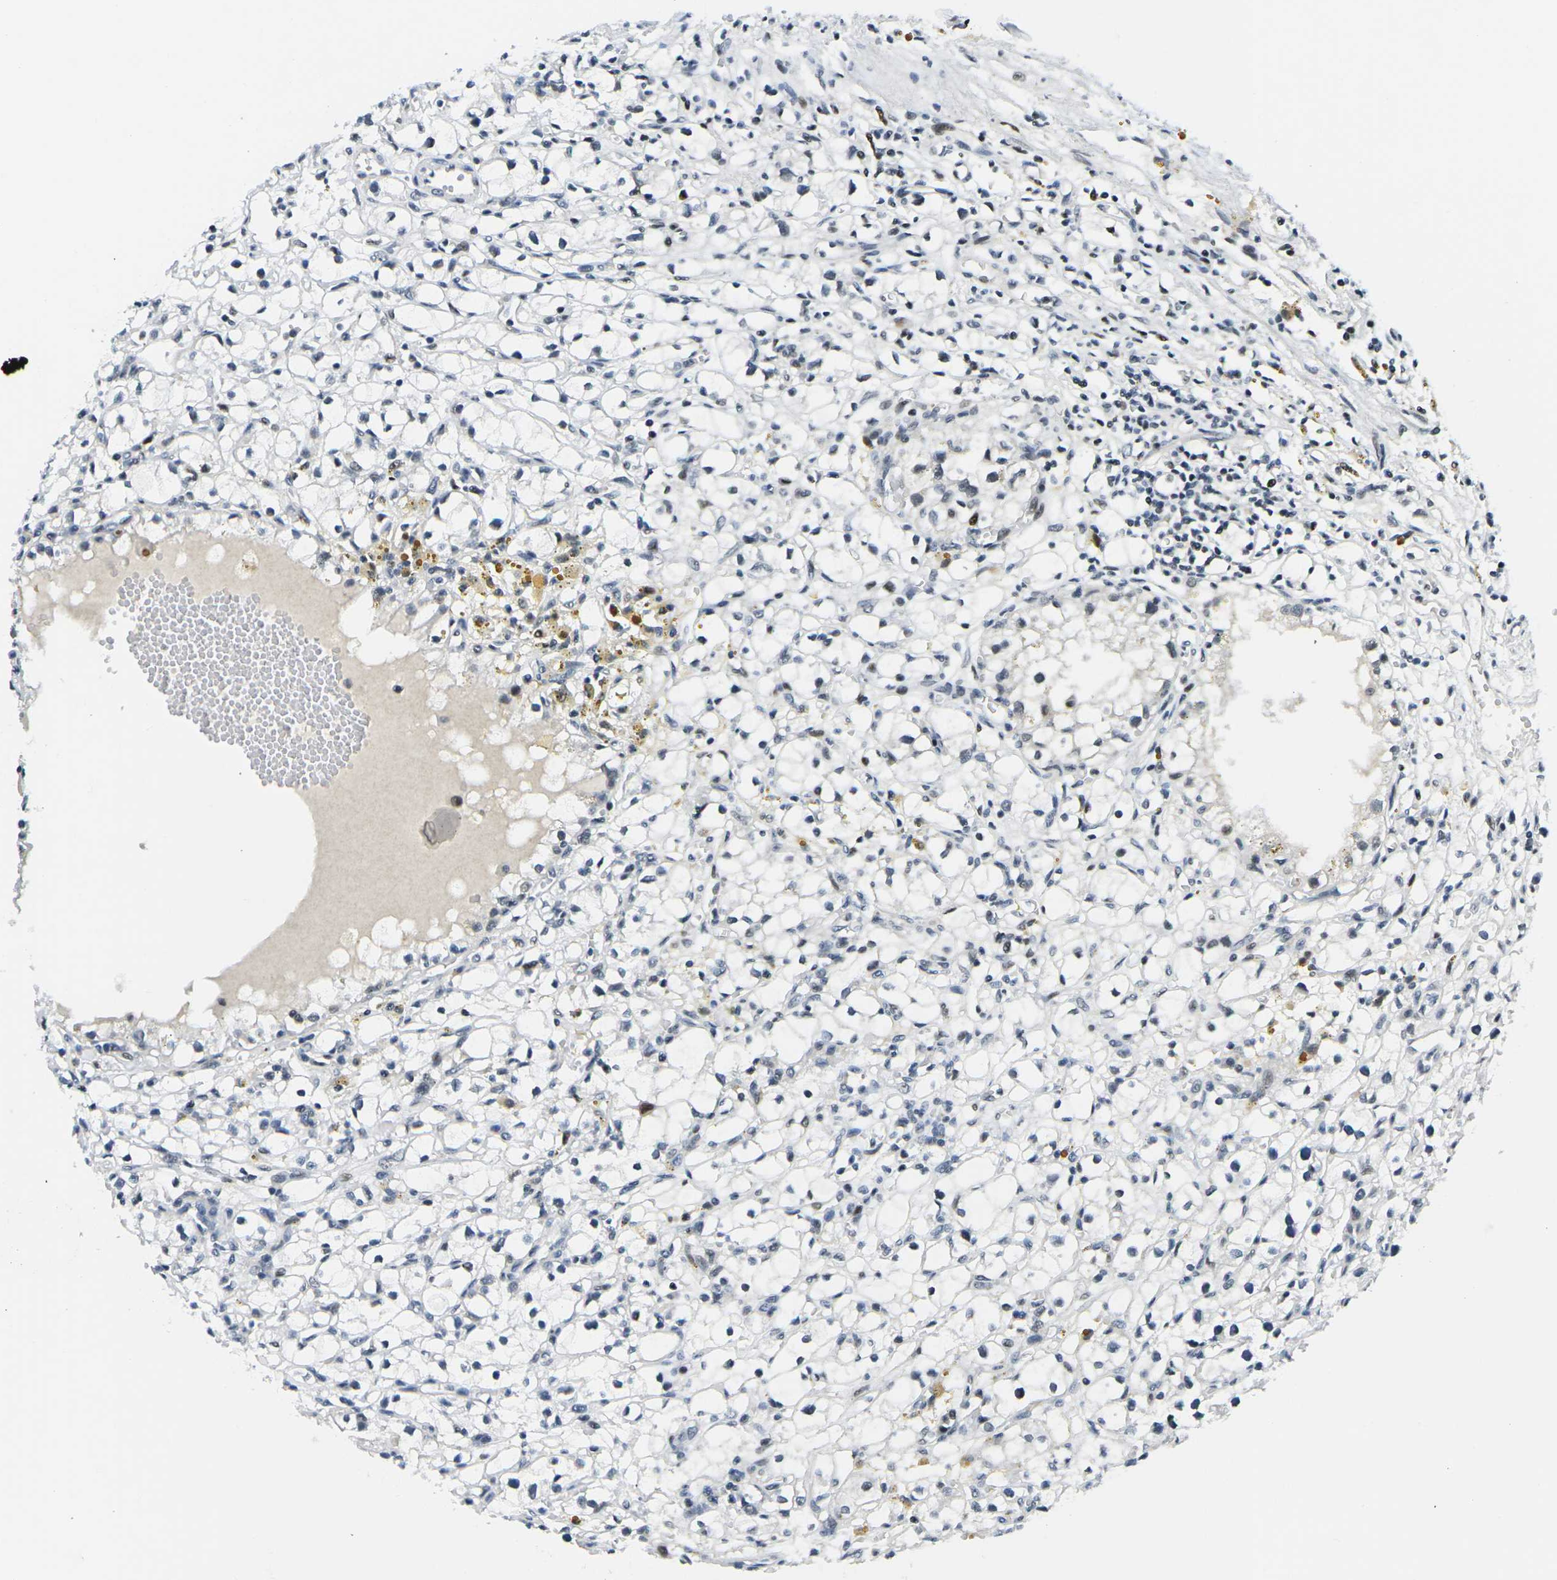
{"staining": {"intensity": "negative", "quantity": "none", "location": "none"}, "tissue": "renal cancer", "cell_type": "Tumor cells", "image_type": "cancer", "snomed": [{"axis": "morphology", "description": "Adenocarcinoma, NOS"}, {"axis": "topography", "description": "Kidney"}], "caption": "This is an immunohistochemistry micrograph of renal cancer. There is no positivity in tumor cells.", "gene": "PRPF8", "patient": {"sex": "male", "age": 56}}